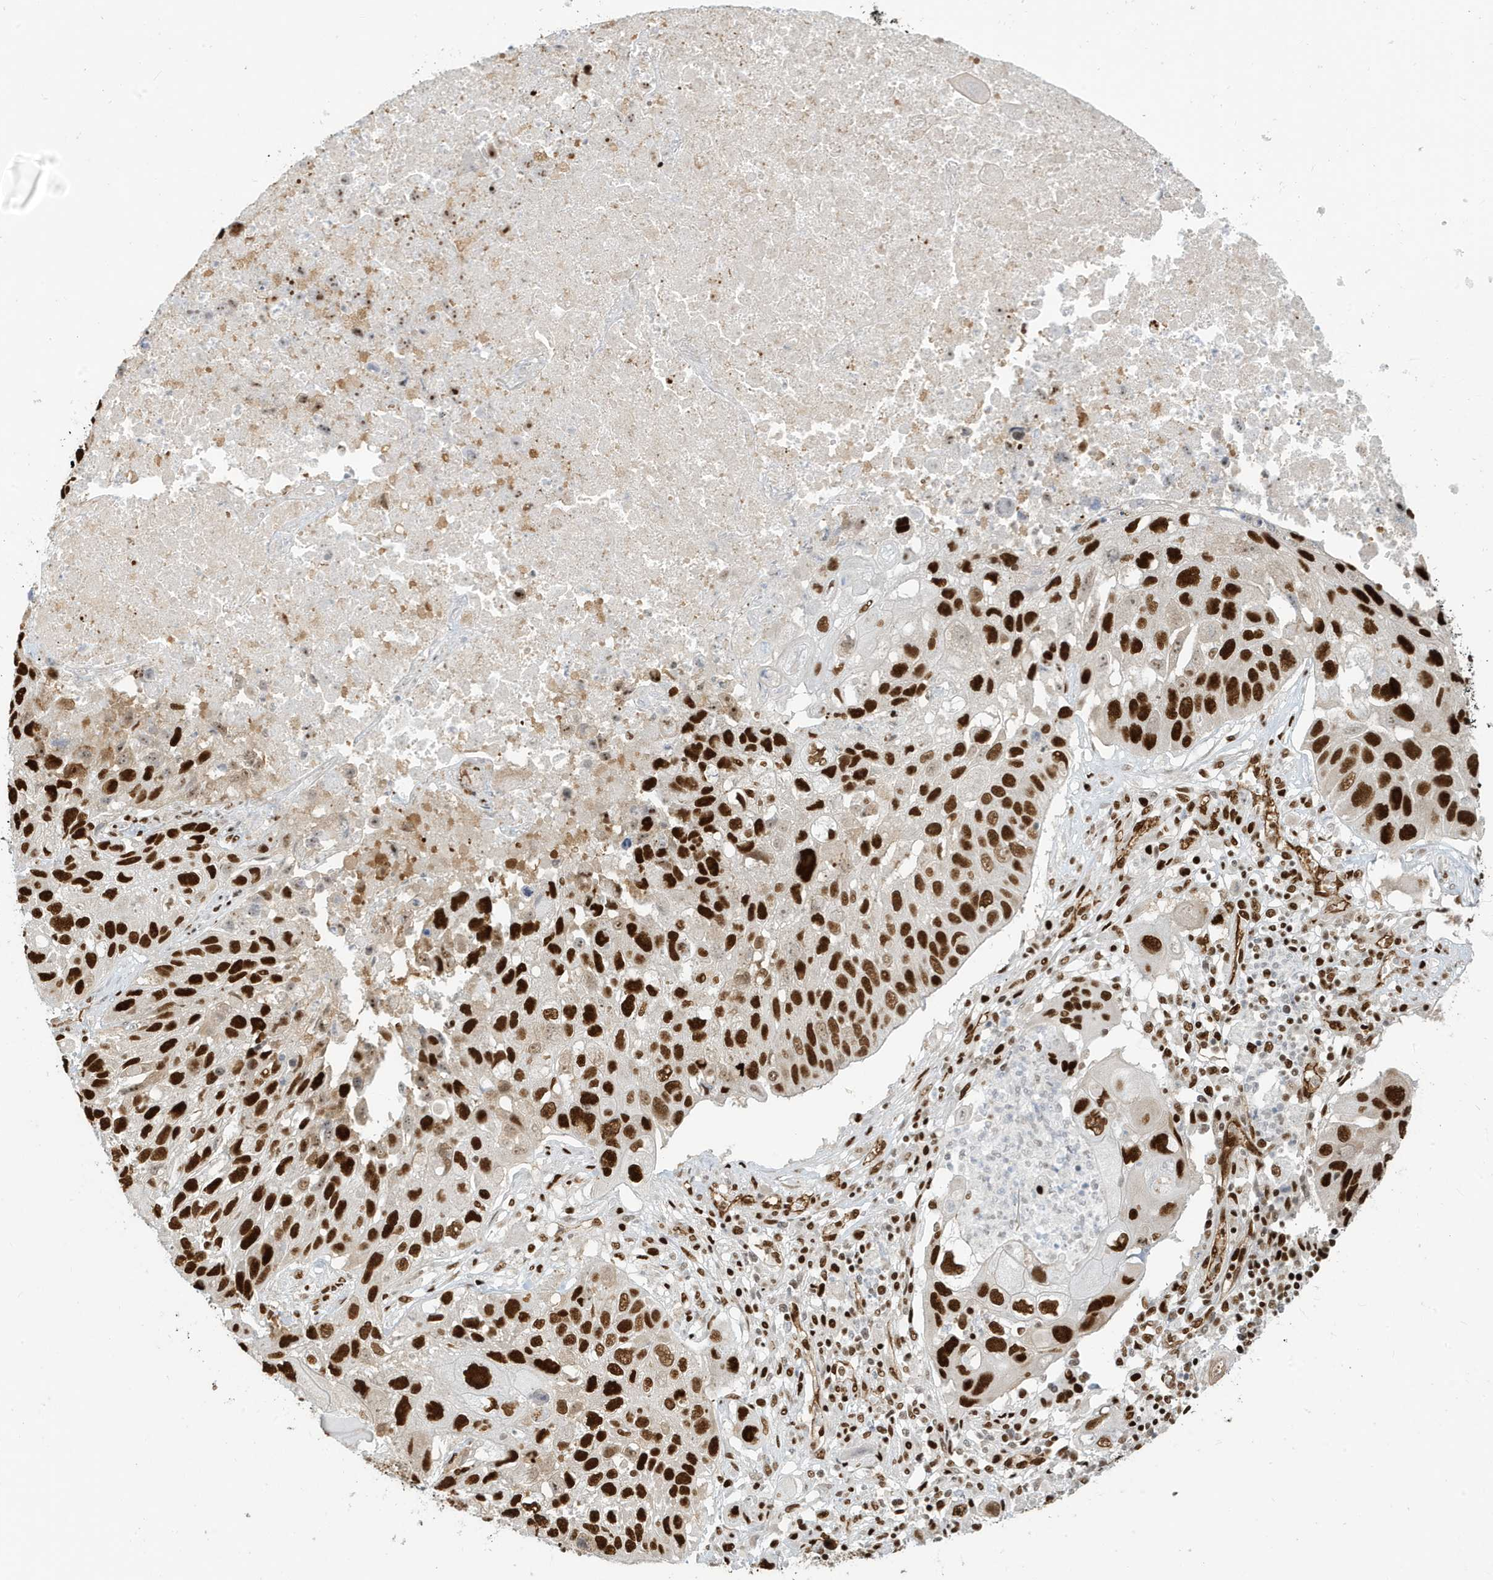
{"staining": {"intensity": "strong", "quantity": ">75%", "location": "nuclear"}, "tissue": "lung cancer", "cell_type": "Tumor cells", "image_type": "cancer", "snomed": [{"axis": "morphology", "description": "Squamous cell carcinoma, NOS"}, {"axis": "topography", "description": "Lung"}], "caption": "This histopathology image demonstrates lung cancer stained with IHC to label a protein in brown. The nuclear of tumor cells show strong positivity for the protein. Nuclei are counter-stained blue.", "gene": "CKS2", "patient": {"sex": "male", "age": 61}}